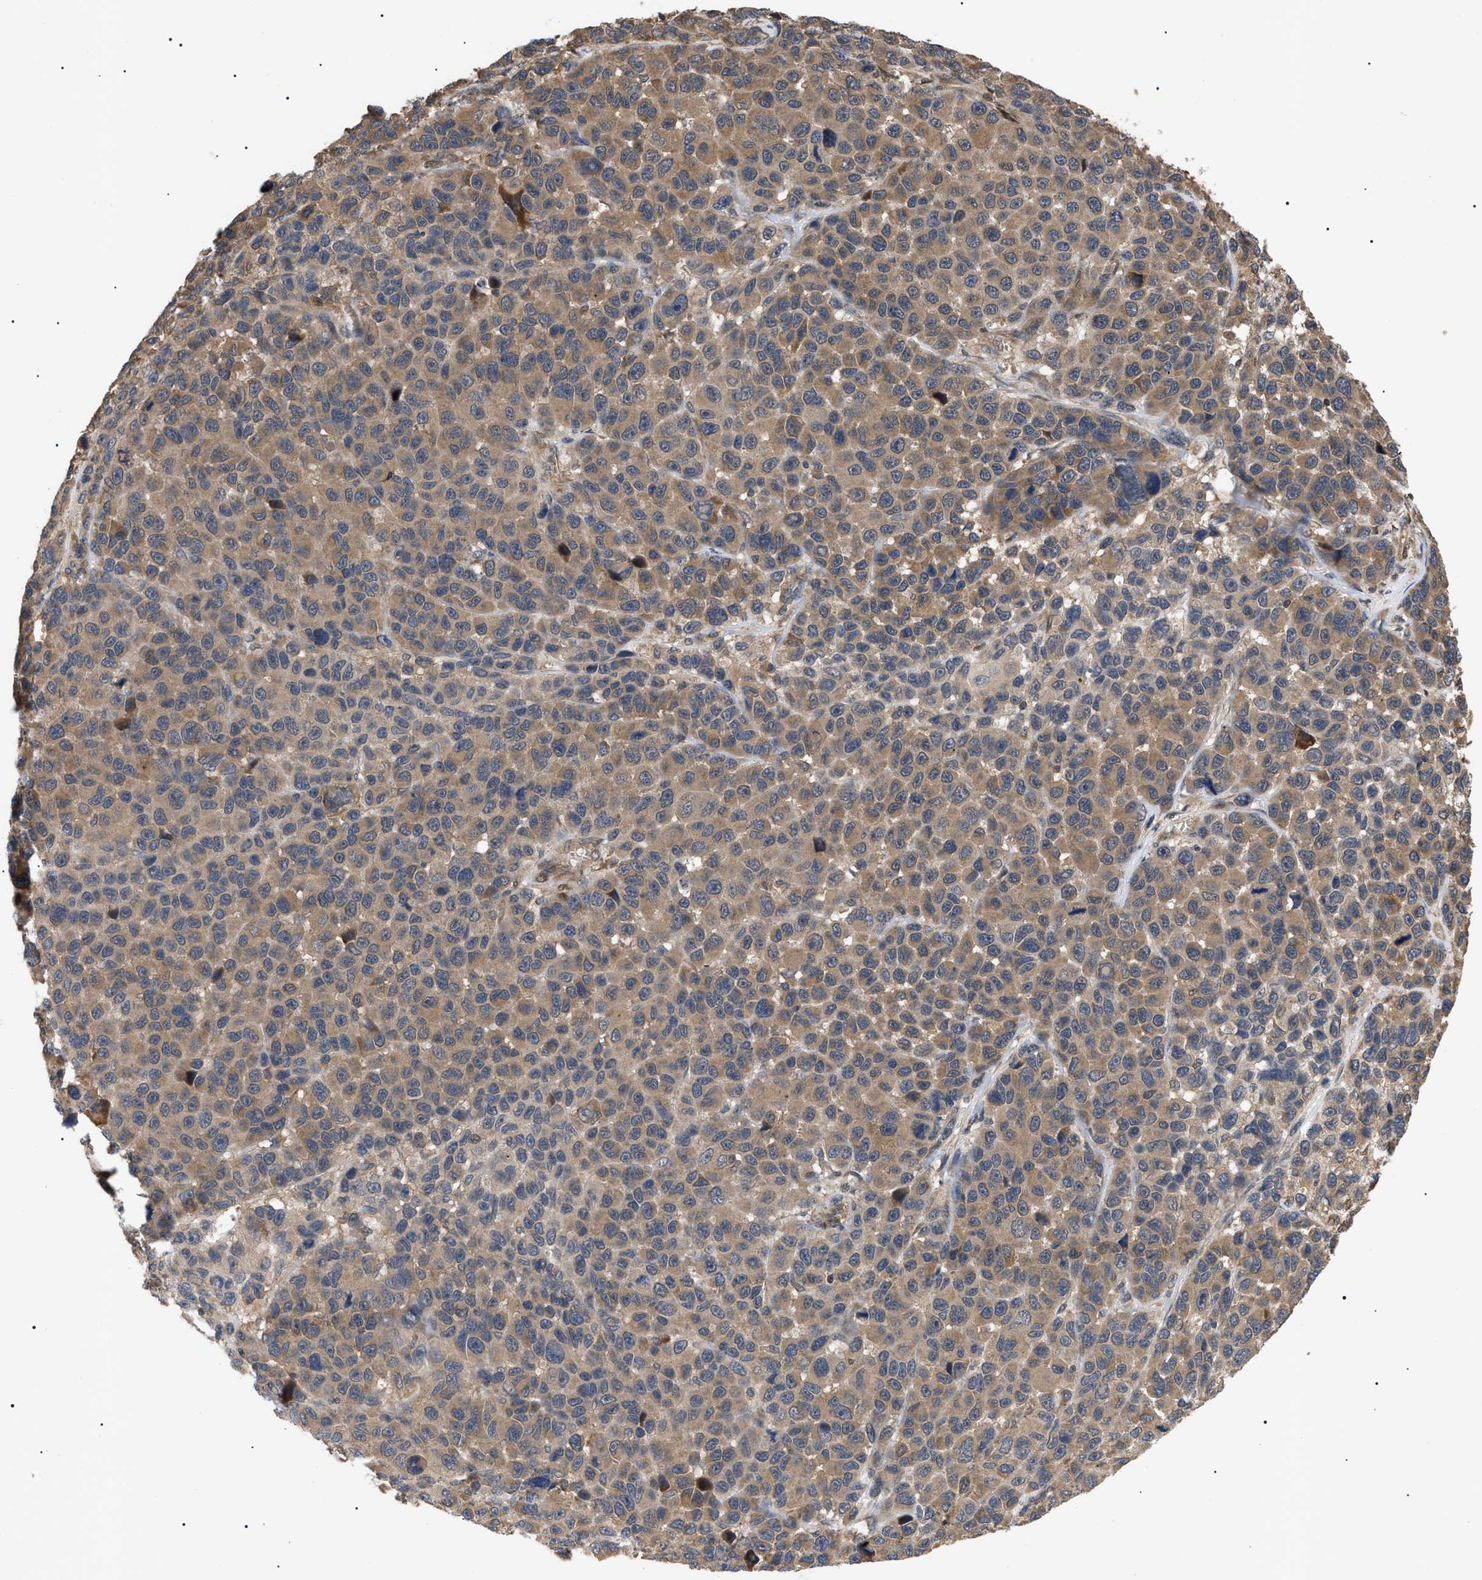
{"staining": {"intensity": "moderate", "quantity": ">75%", "location": "cytoplasmic/membranous"}, "tissue": "melanoma", "cell_type": "Tumor cells", "image_type": "cancer", "snomed": [{"axis": "morphology", "description": "Malignant melanoma, NOS"}, {"axis": "topography", "description": "Skin"}], "caption": "Protein staining exhibits moderate cytoplasmic/membranous staining in approximately >75% of tumor cells in malignant melanoma.", "gene": "ASTL", "patient": {"sex": "male", "age": 53}}